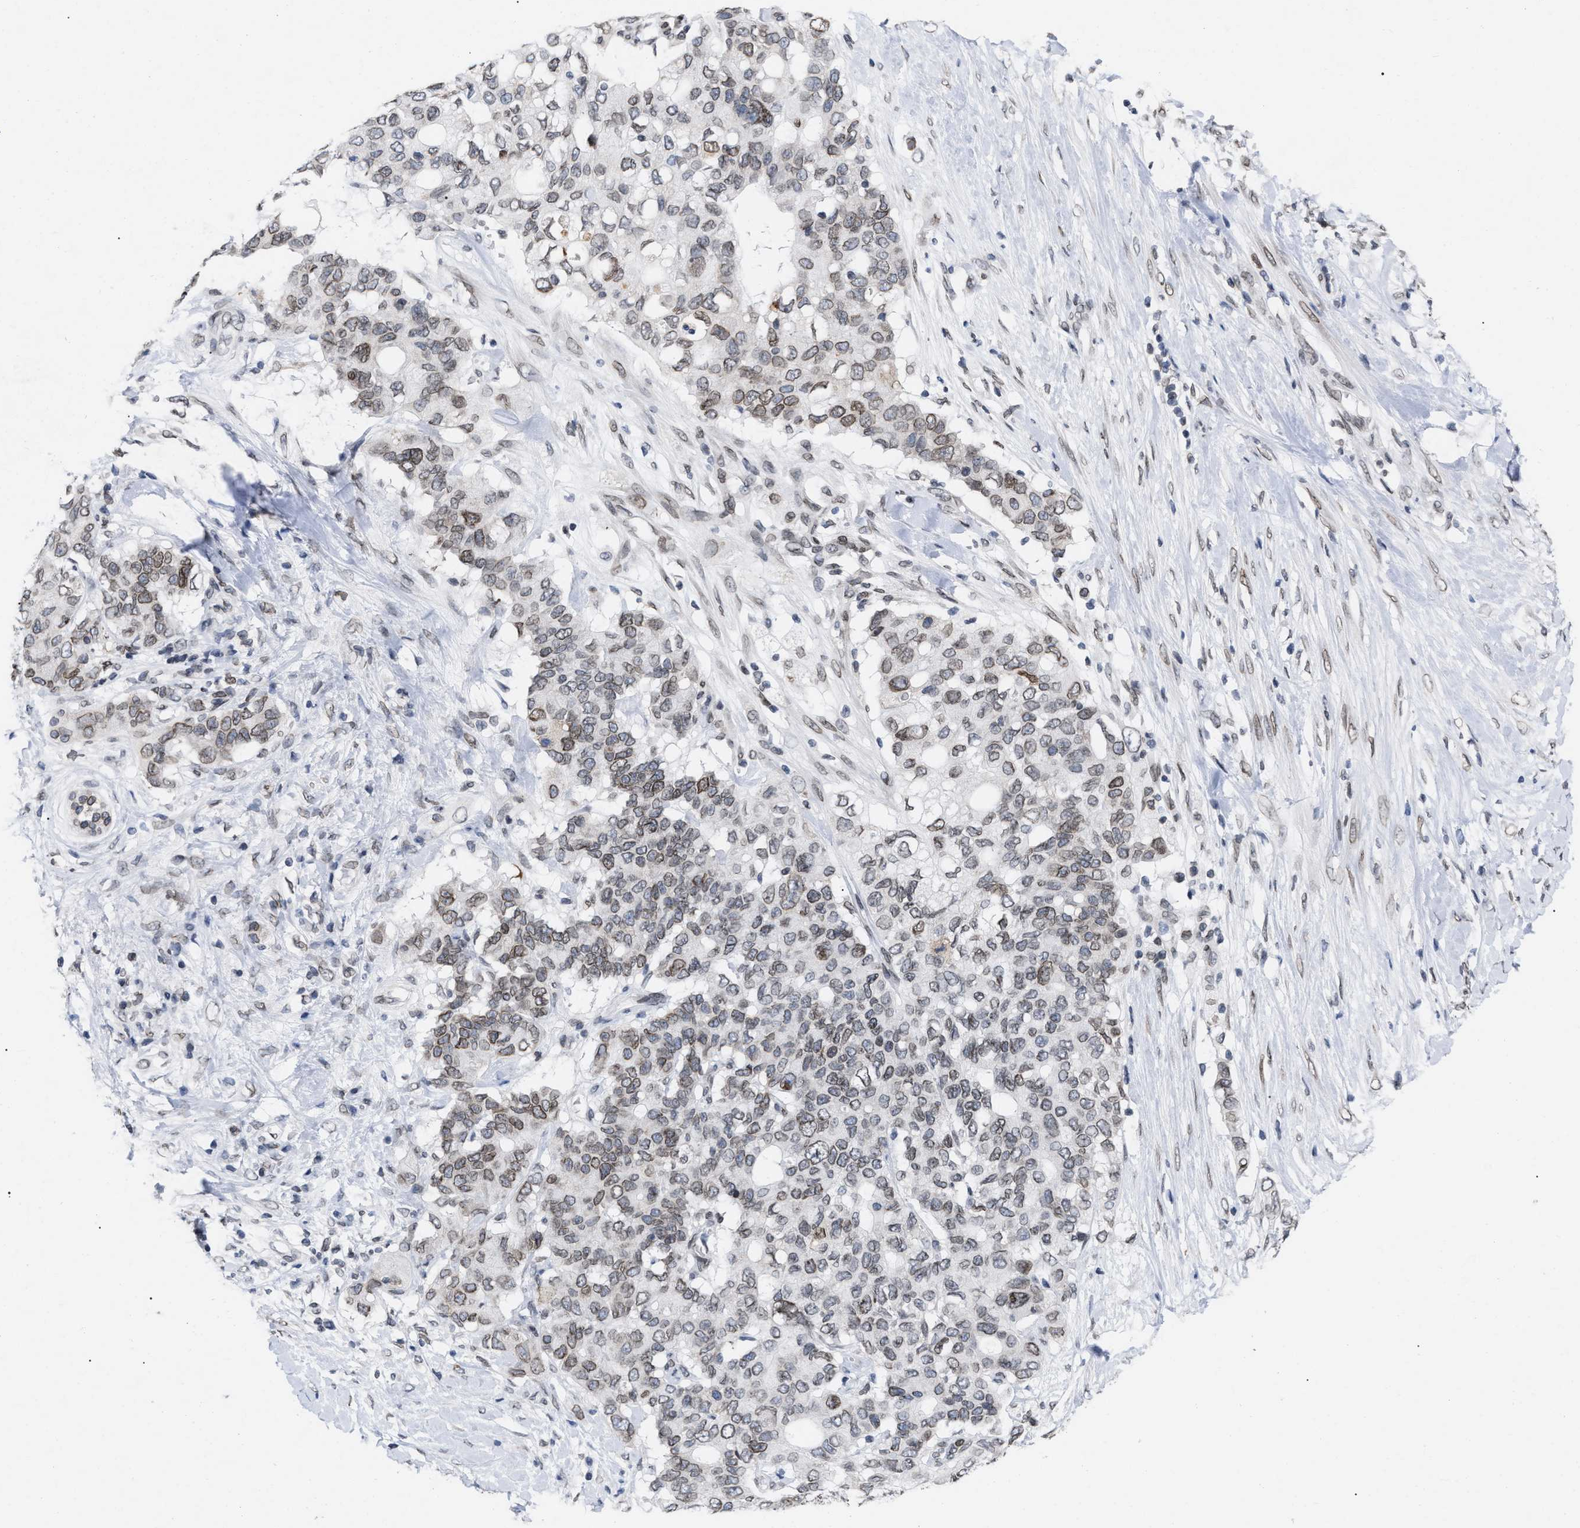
{"staining": {"intensity": "moderate", "quantity": "25%-75%", "location": "cytoplasmic/membranous,nuclear"}, "tissue": "pancreatic cancer", "cell_type": "Tumor cells", "image_type": "cancer", "snomed": [{"axis": "morphology", "description": "Adenocarcinoma, NOS"}, {"axis": "topography", "description": "Pancreas"}], "caption": "Immunohistochemical staining of human pancreatic cancer shows medium levels of moderate cytoplasmic/membranous and nuclear protein positivity in about 25%-75% of tumor cells. Ihc stains the protein of interest in brown and the nuclei are stained blue.", "gene": "TPR", "patient": {"sex": "female", "age": 56}}